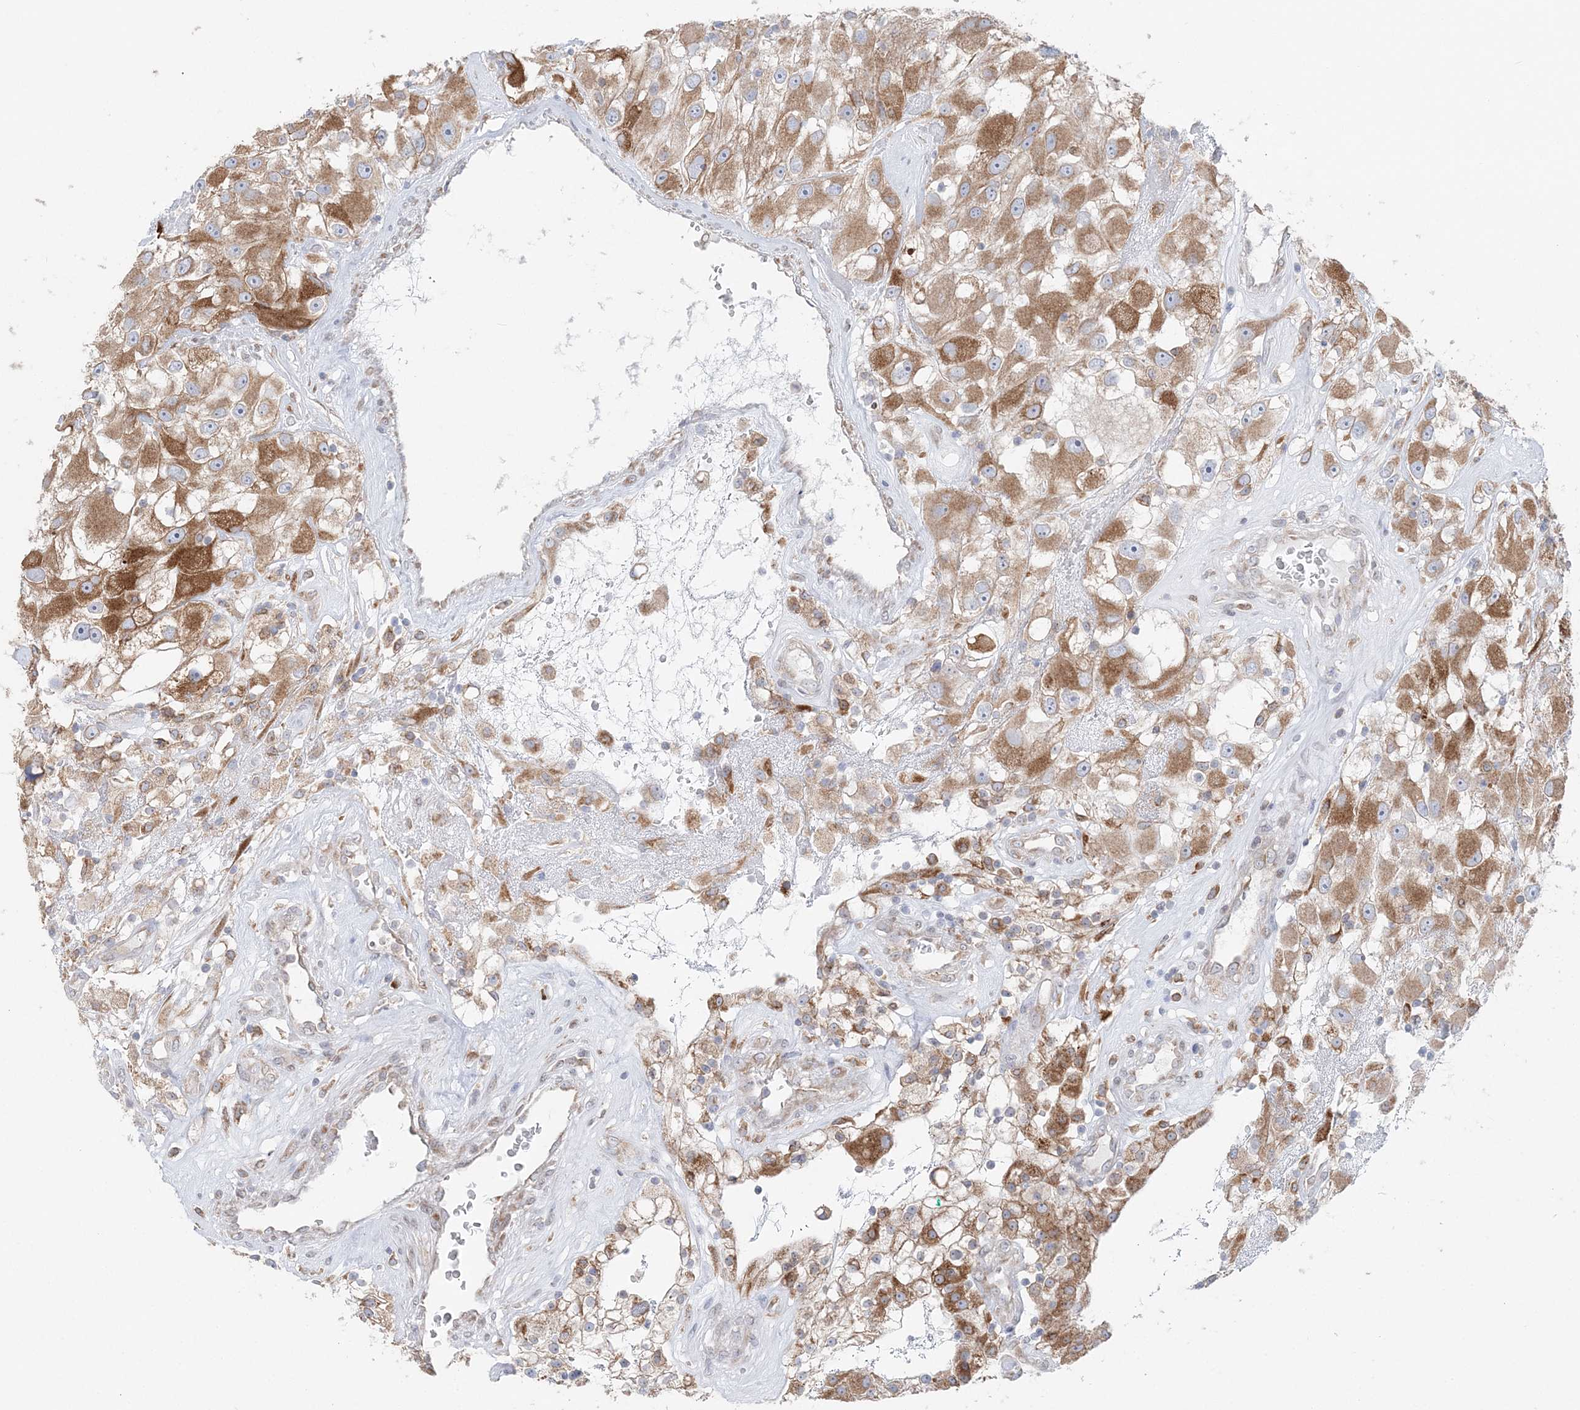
{"staining": {"intensity": "moderate", "quantity": ">75%", "location": "cytoplasmic/membranous"}, "tissue": "renal cancer", "cell_type": "Tumor cells", "image_type": "cancer", "snomed": [{"axis": "morphology", "description": "Adenocarcinoma, NOS"}, {"axis": "topography", "description": "Kidney"}], "caption": "Immunohistochemical staining of renal cancer demonstrates medium levels of moderate cytoplasmic/membranous positivity in approximately >75% of tumor cells.", "gene": "TMED10", "patient": {"sex": "female", "age": 52}}